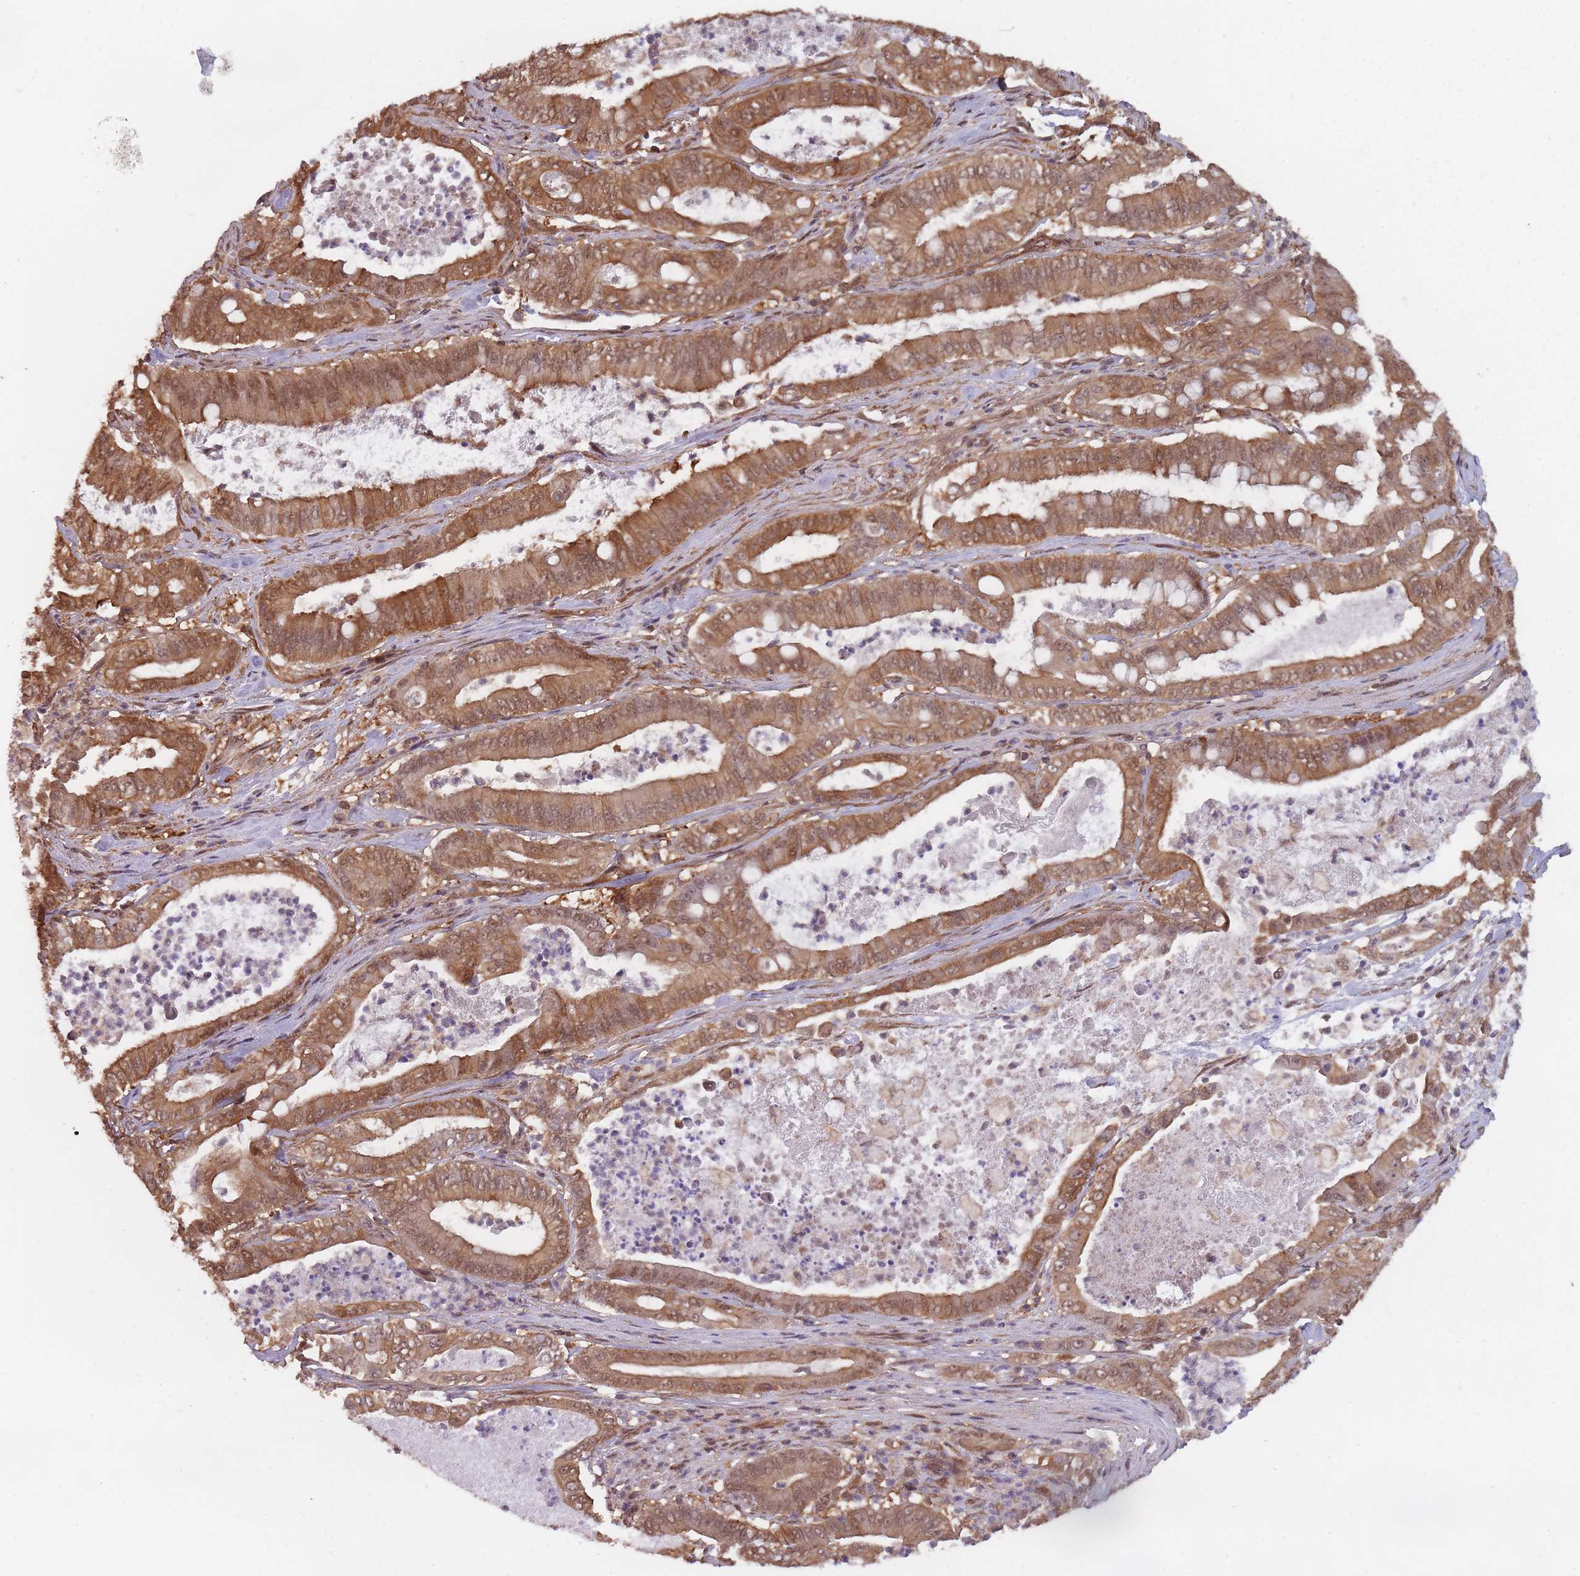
{"staining": {"intensity": "strong", "quantity": ">75%", "location": "cytoplasmic/membranous,nuclear"}, "tissue": "pancreatic cancer", "cell_type": "Tumor cells", "image_type": "cancer", "snomed": [{"axis": "morphology", "description": "Adenocarcinoma, NOS"}, {"axis": "topography", "description": "Pancreas"}], "caption": "This photomicrograph displays immunohistochemistry staining of pancreatic cancer (adenocarcinoma), with high strong cytoplasmic/membranous and nuclear staining in approximately >75% of tumor cells.", "gene": "PPP6R3", "patient": {"sex": "male", "age": 71}}